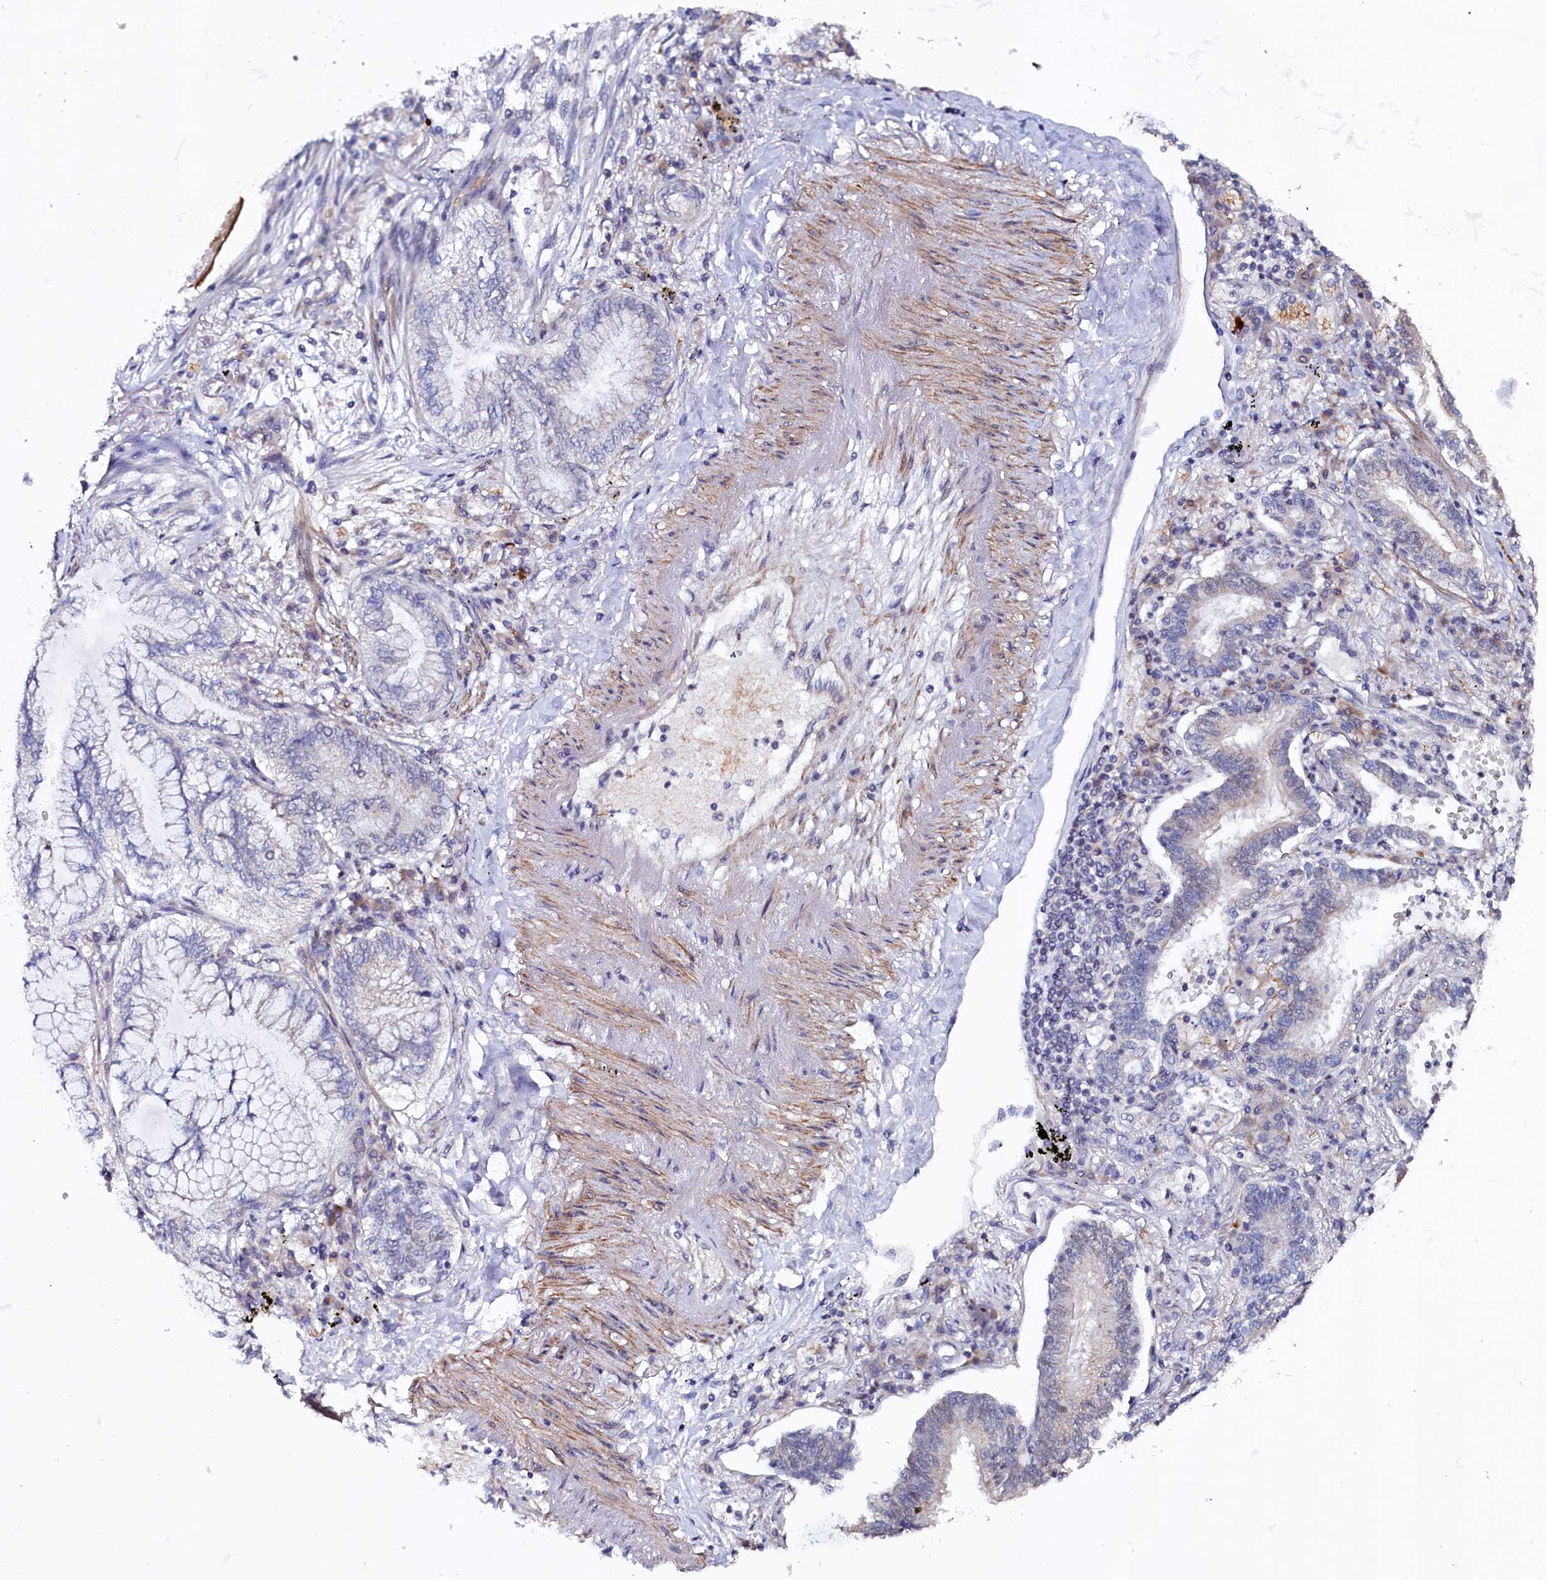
{"staining": {"intensity": "negative", "quantity": "none", "location": "none"}, "tissue": "lung cancer", "cell_type": "Tumor cells", "image_type": "cancer", "snomed": [{"axis": "morphology", "description": "Adenocarcinoma, NOS"}, {"axis": "topography", "description": "Lung"}], "caption": "Lung cancer (adenocarcinoma) was stained to show a protein in brown. There is no significant expression in tumor cells. (IHC, brightfield microscopy, high magnification).", "gene": "TIGD4", "patient": {"sex": "female", "age": 70}}